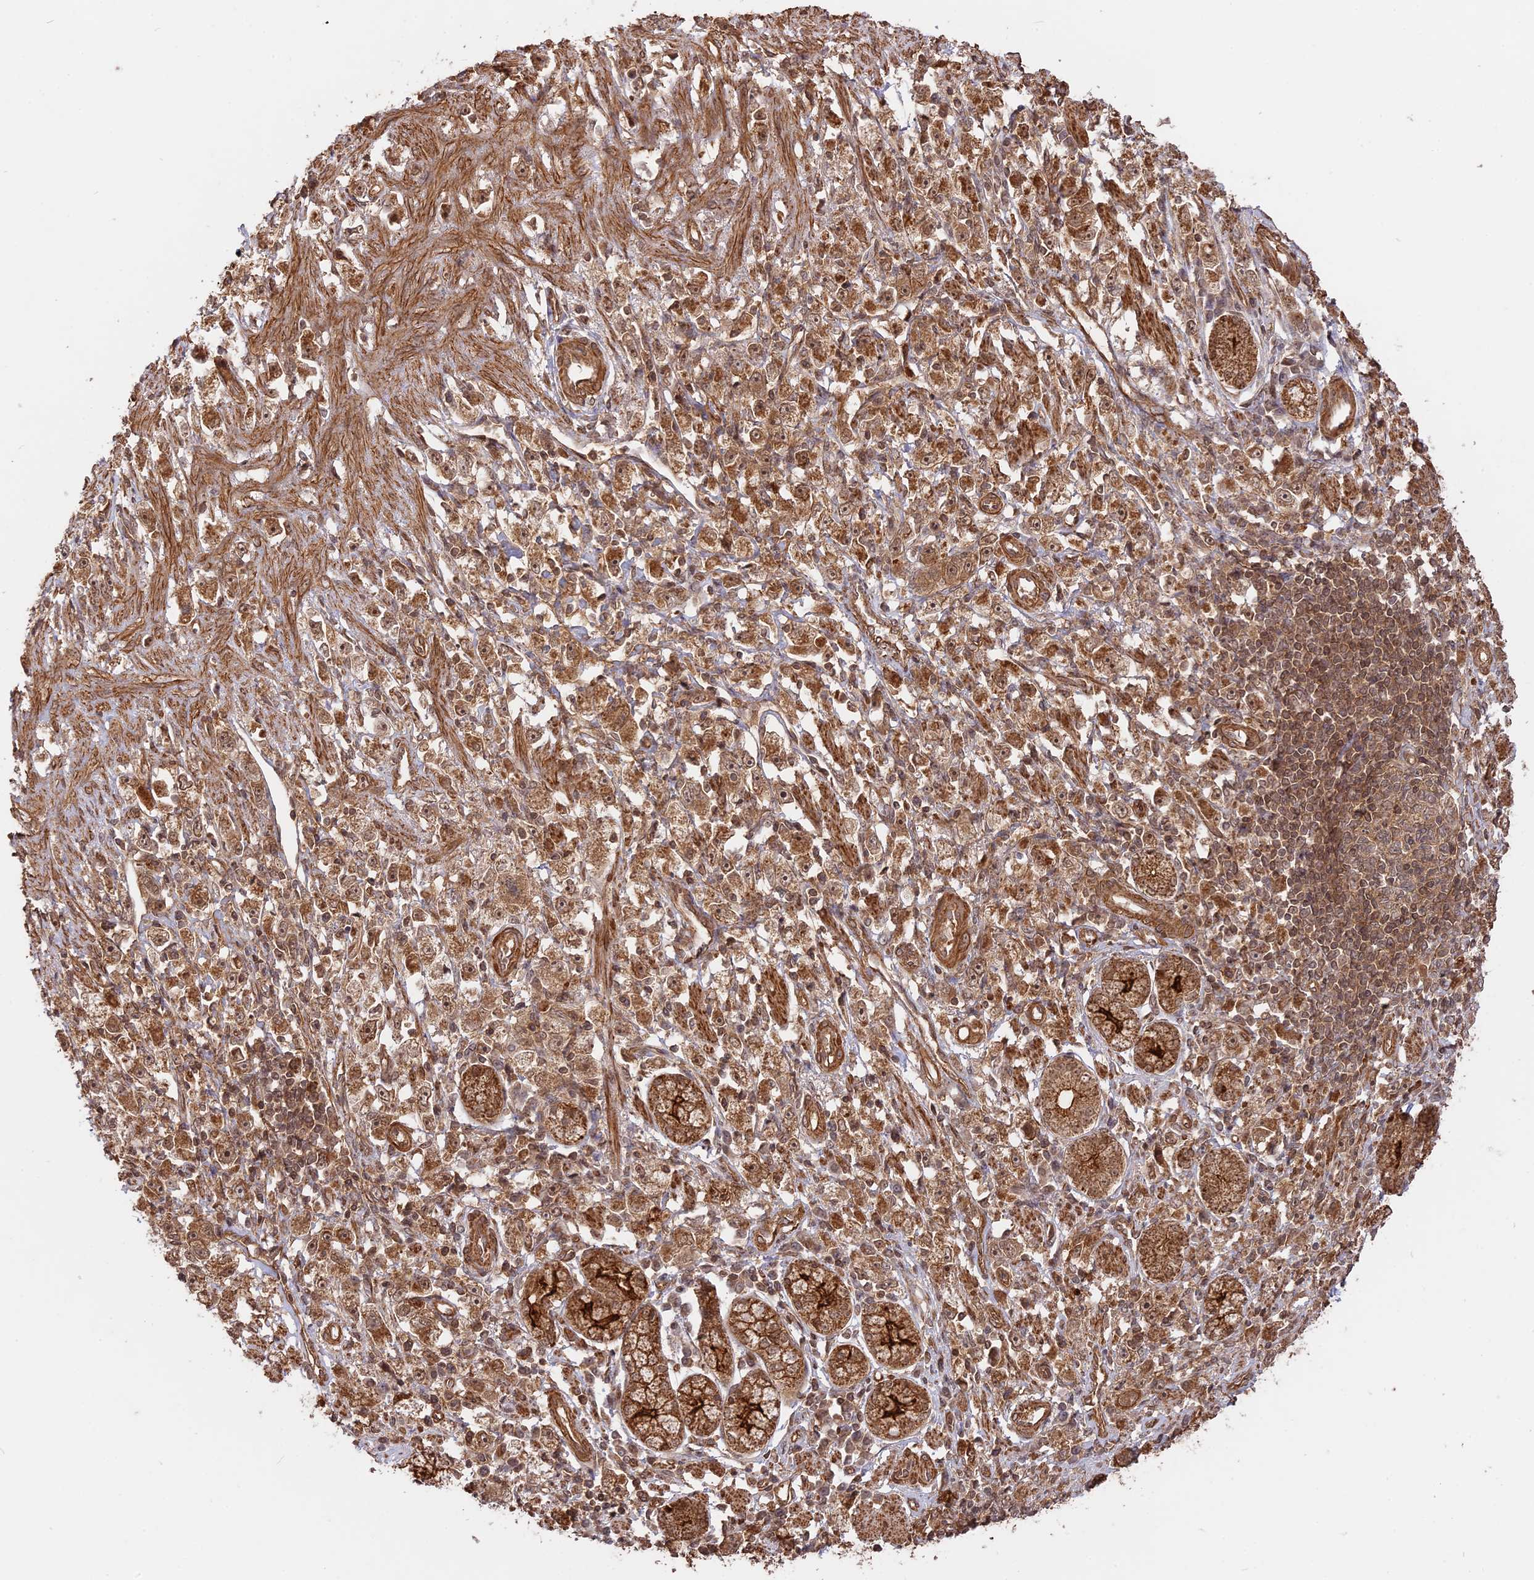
{"staining": {"intensity": "moderate", "quantity": ">75%", "location": "cytoplasmic/membranous"}, "tissue": "stomach cancer", "cell_type": "Tumor cells", "image_type": "cancer", "snomed": [{"axis": "morphology", "description": "Adenocarcinoma, NOS"}, {"axis": "topography", "description": "Stomach"}], "caption": "Moderate cytoplasmic/membranous positivity for a protein is seen in approximately >75% of tumor cells of stomach cancer (adenocarcinoma) using immunohistochemistry (IHC).", "gene": "CCDC174", "patient": {"sex": "female", "age": 59}}